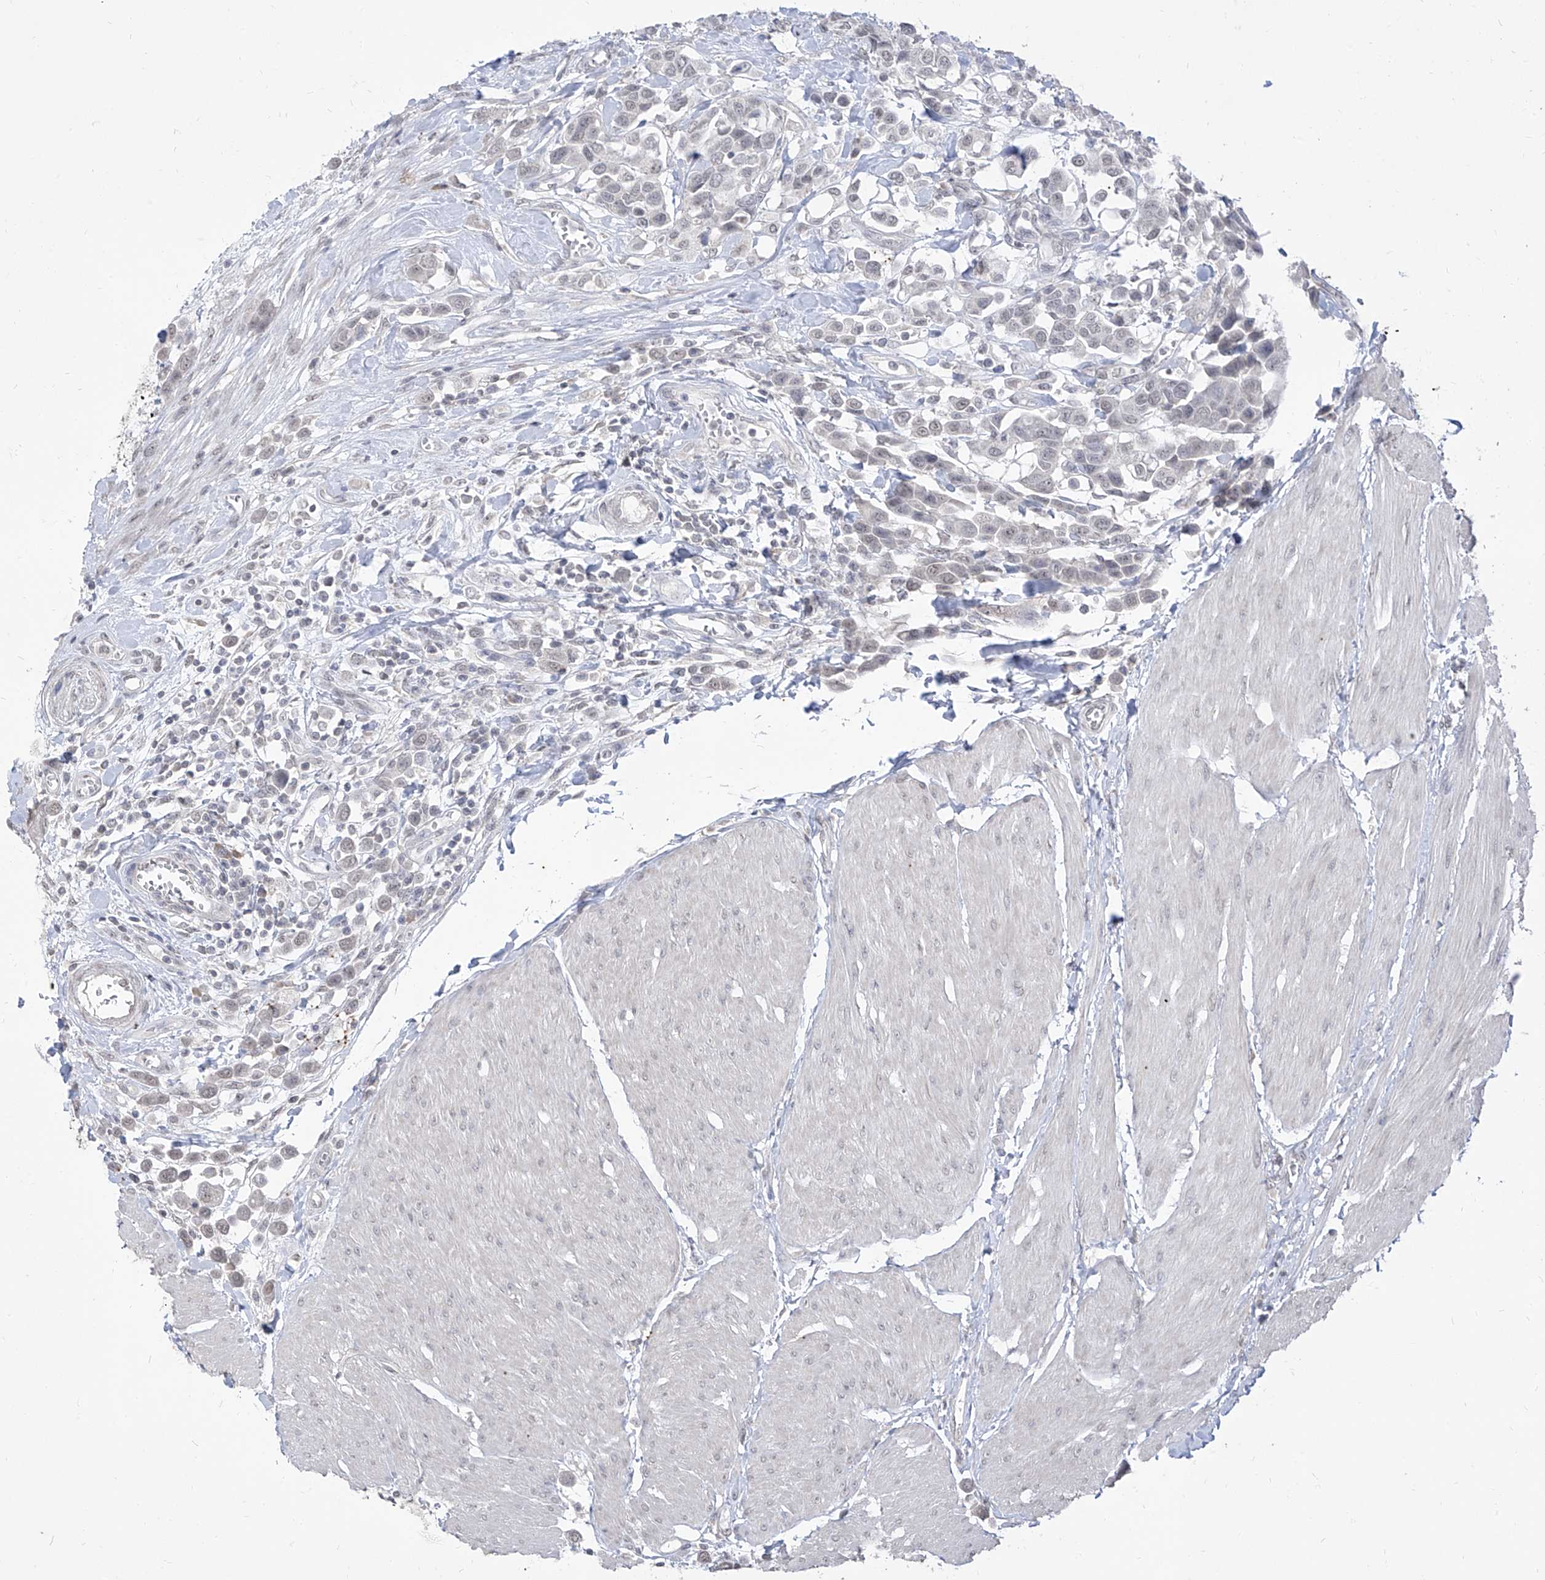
{"staining": {"intensity": "negative", "quantity": "none", "location": "none"}, "tissue": "urothelial cancer", "cell_type": "Tumor cells", "image_type": "cancer", "snomed": [{"axis": "morphology", "description": "Urothelial carcinoma, High grade"}, {"axis": "topography", "description": "Urinary bladder"}], "caption": "Immunohistochemistry photomicrograph of urothelial carcinoma (high-grade) stained for a protein (brown), which exhibits no expression in tumor cells.", "gene": "PHF20L1", "patient": {"sex": "male", "age": 50}}